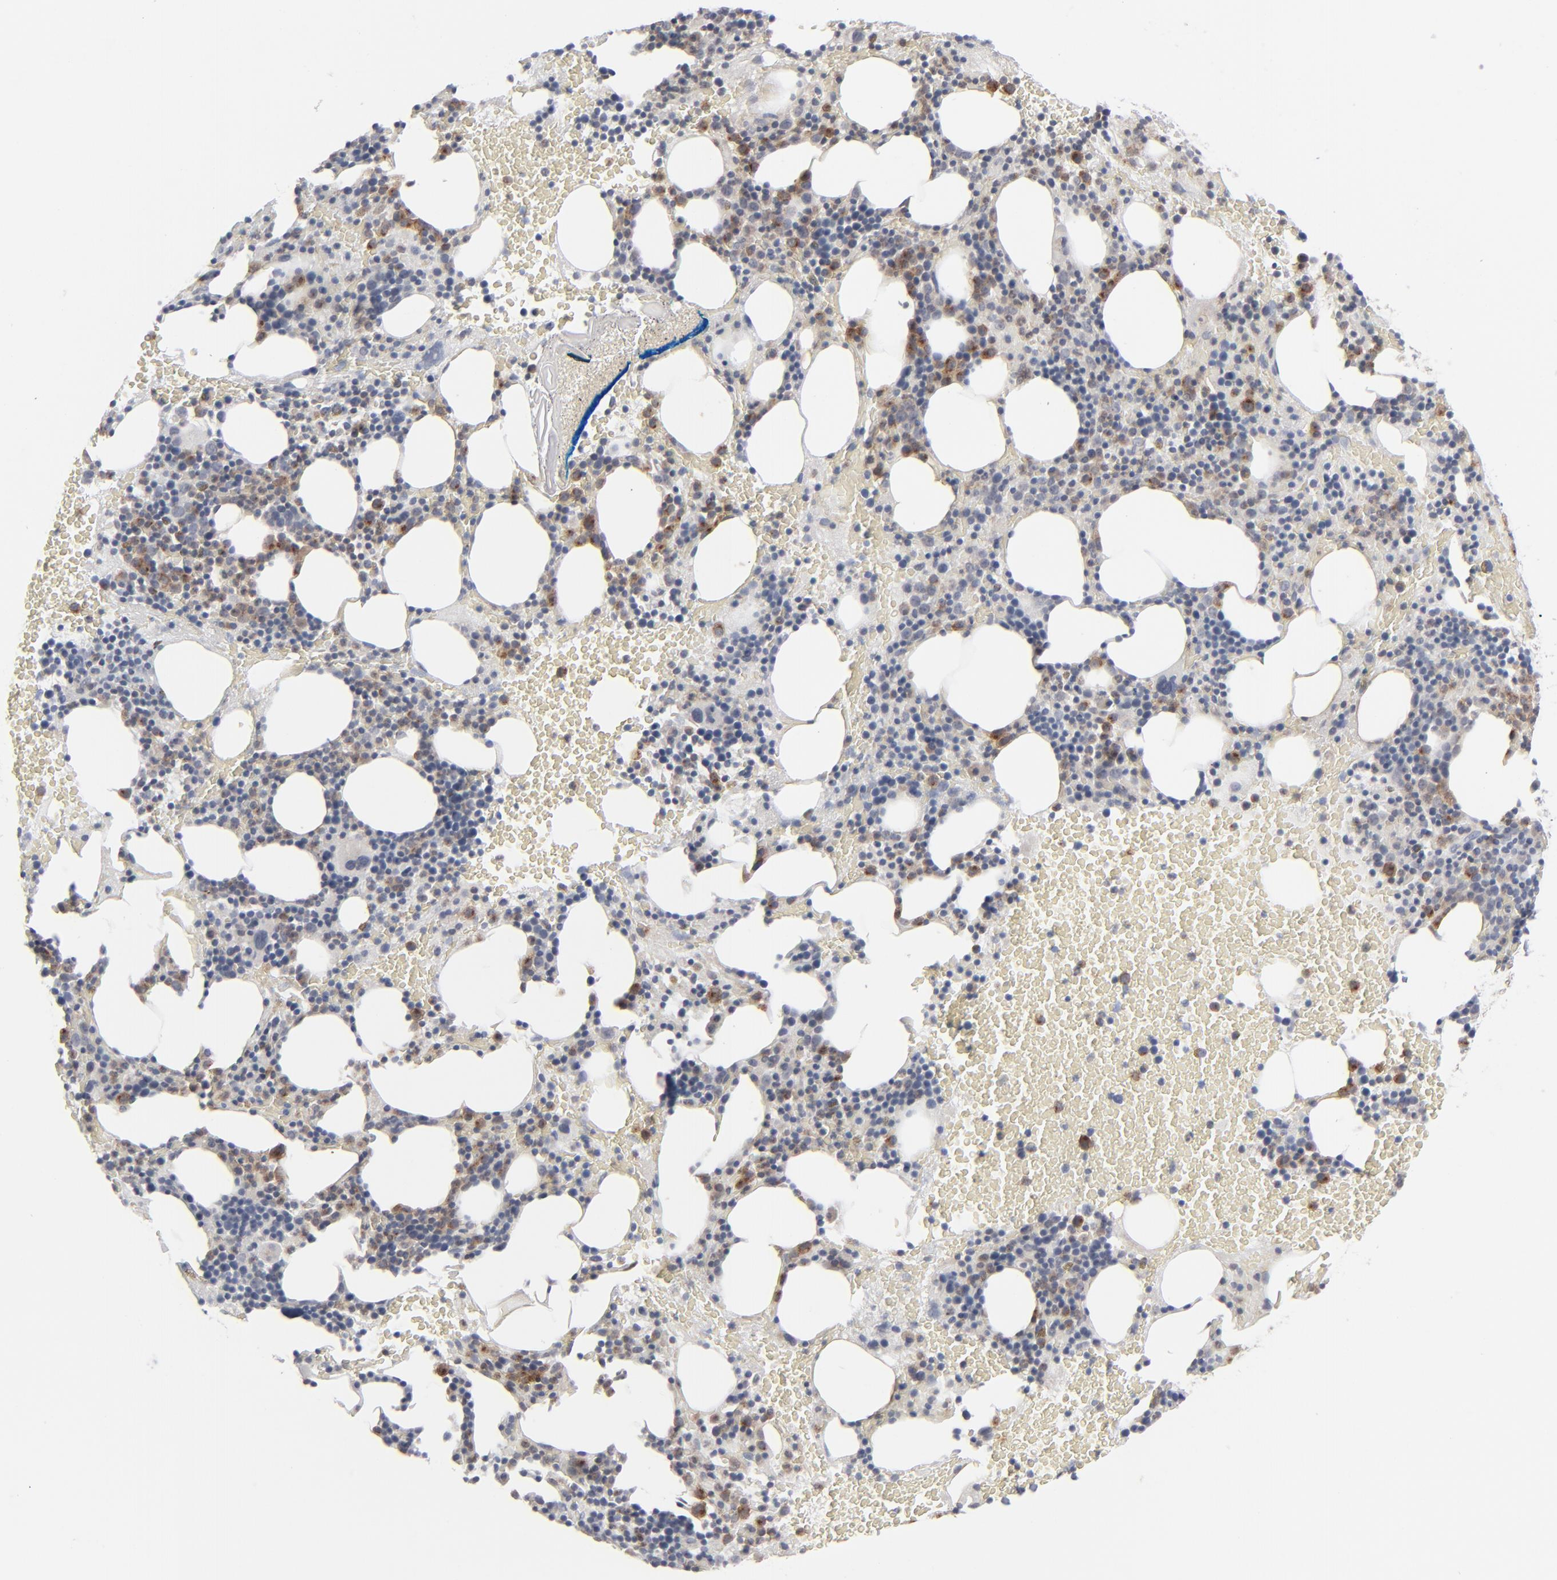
{"staining": {"intensity": "moderate", "quantity": "25%-75%", "location": "cytoplasmic/membranous"}, "tissue": "bone marrow", "cell_type": "Hematopoietic cells", "image_type": "normal", "snomed": [{"axis": "morphology", "description": "Normal tissue, NOS"}, {"axis": "topography", "description": "Bone marrow"}], "caption": "A micrograph of bone marrow stained for a protein exhibits moderate cytoplasmic/membranous brown staining in hematopoietic cells. The staining was performed using DAB (3,3'-diaminobenzidine) to visualize the protein expression in brown, while the nuclei were stained in blue with hematoxylin (Magnification: 20x).", "gene": "POF1B", "patient": {"sex": "male", "age": 86}}